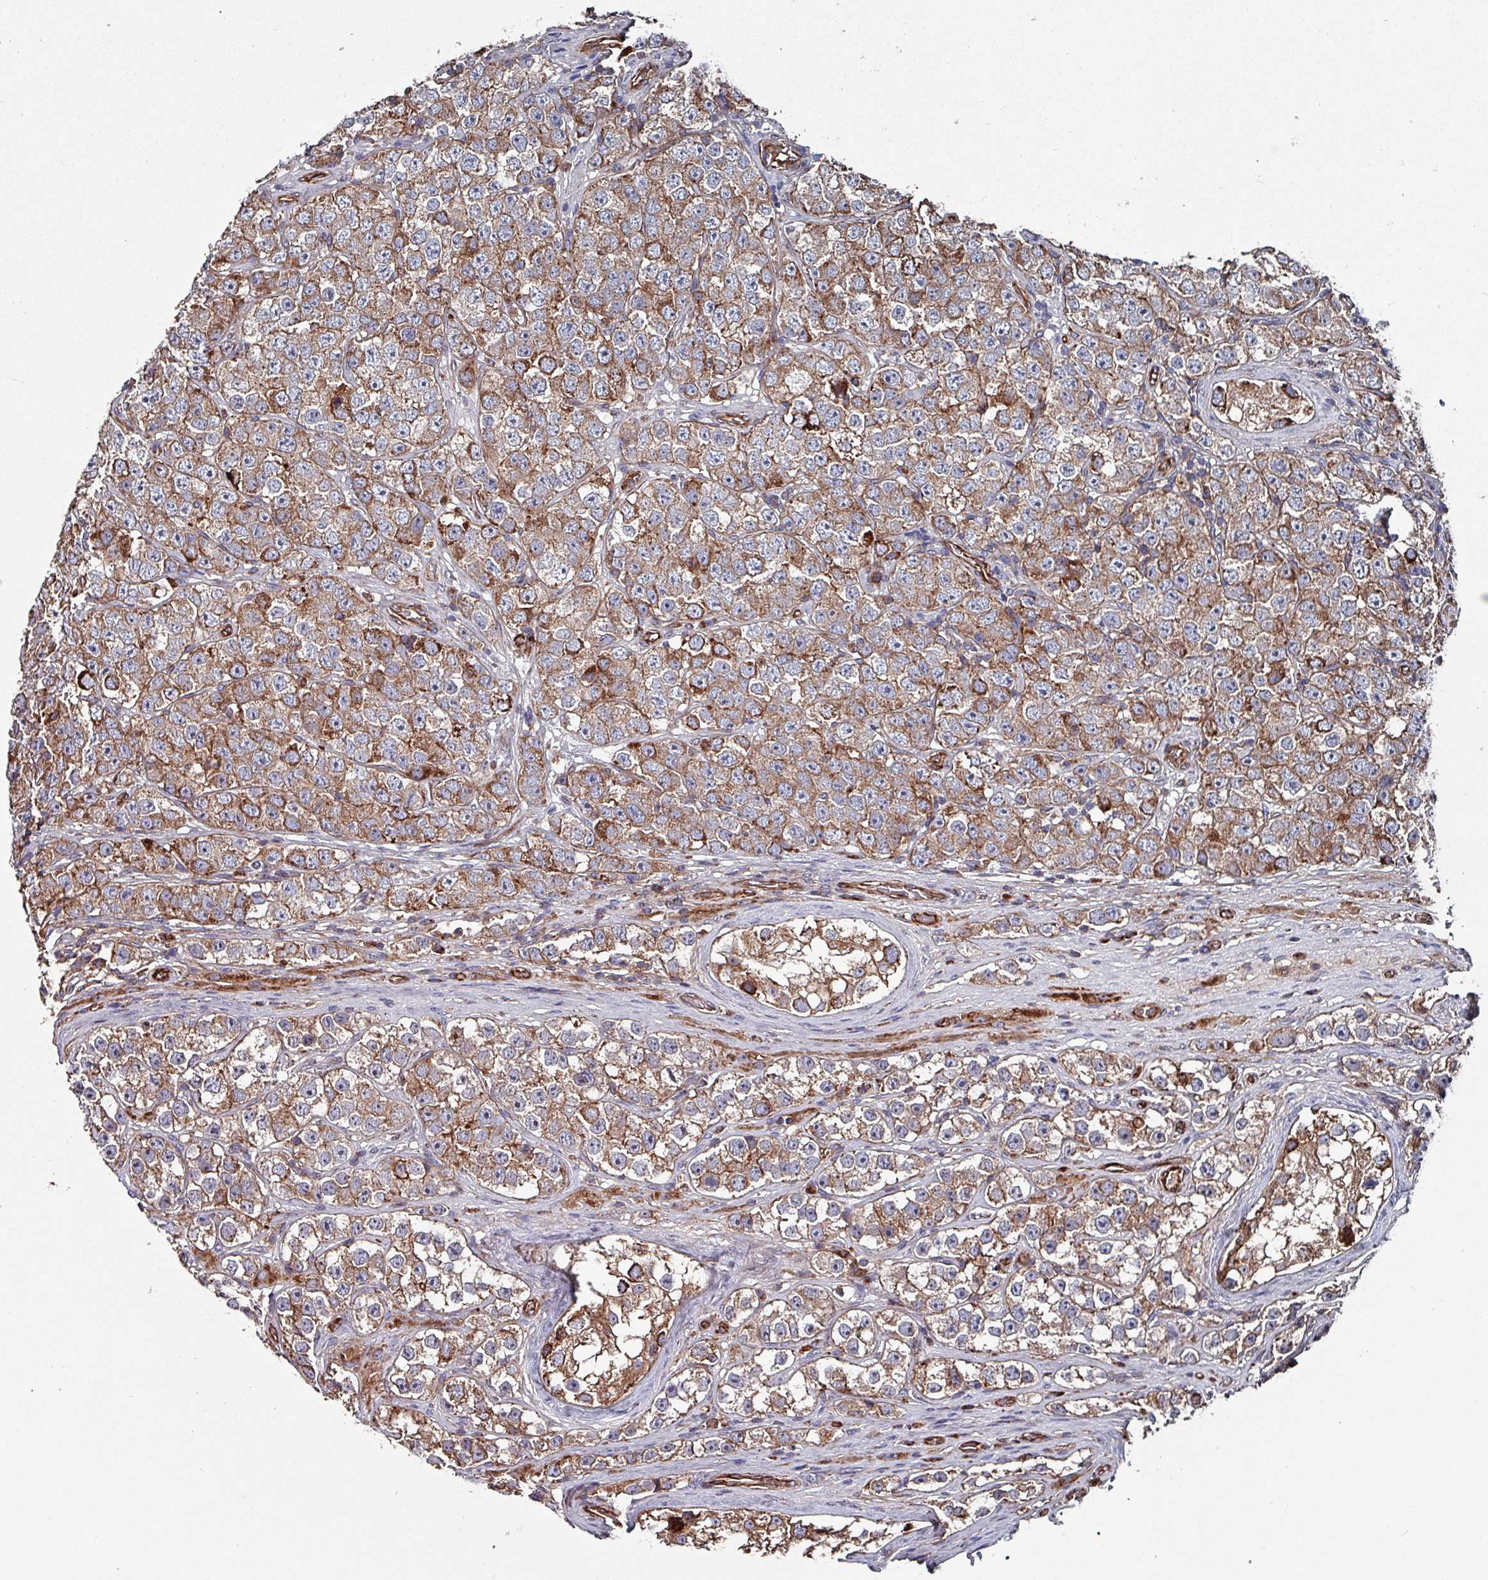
{"staining": {"intensity": "moderate", "quantity": ">75%", "location": "cytoplasmic/membranous"}, "tissue": "testis cancer", "cell_type": "Tumor cells", "image_type": "cancer", "snomed": [{"axis": "morphology", "description": "Seminoma, NOS"}, {"axis": "topography", "description": "Testis"}], "caption": "Protein analysis of testis seminoma tissue exhibits moderate cytoplasmic/membranous positivity in approximately >75% of tumor cells.", "gene": "ANO10", "patient": {"sex": "male", "age": 28}}